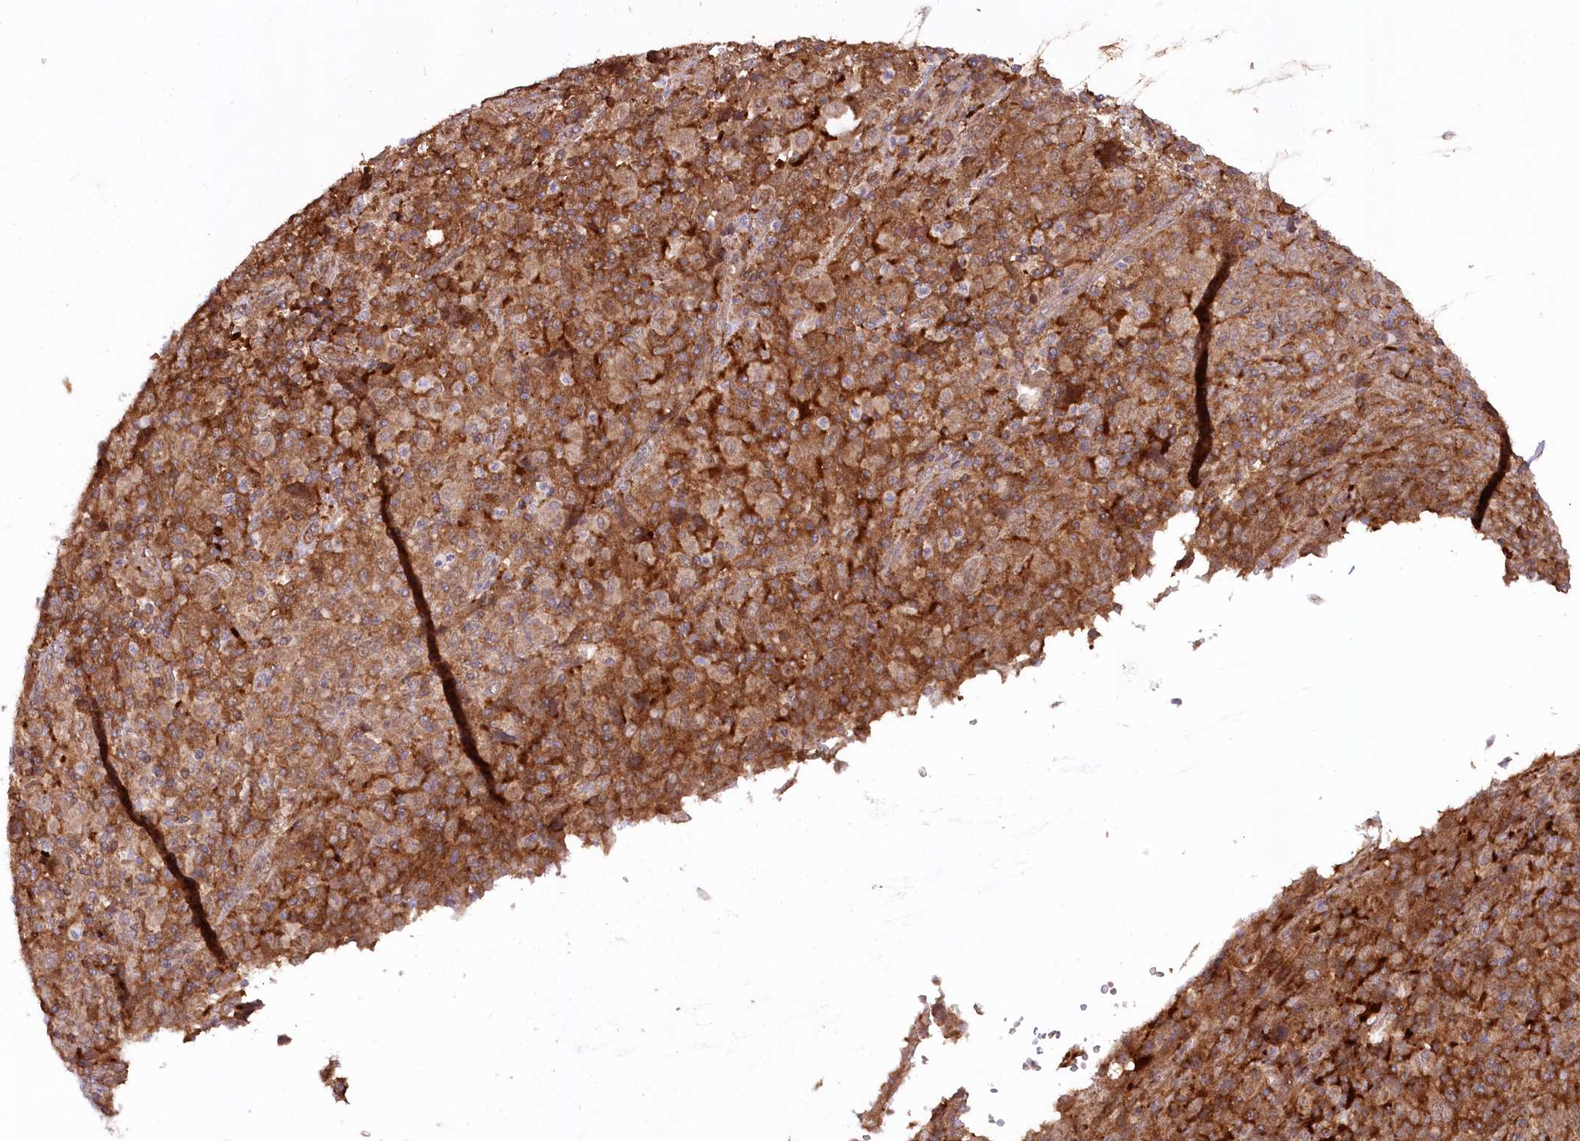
{"staining": {"intensity": "strong", "quantity": ">75%", "location": "cytoplasmic/membranous"}, "tissue": "cervical cancer", "cell_type": "Tumor cells", "image_type": "cancer", "snomed": [{"axis": "morphology", "description": "Squamous cell carcinoma, NOS"}, {"axis": "topography", "description": "Cervix"}], "caption": "There is high levels of strong cytoplasmic/membranous expression in tumor cells of cervical cancer (squamous cell carcinoma), as demonstrated by immunohistochemical staining (brown color).", "gene": "CCDC91", "patient": {"sex": "female", "age": 46}}